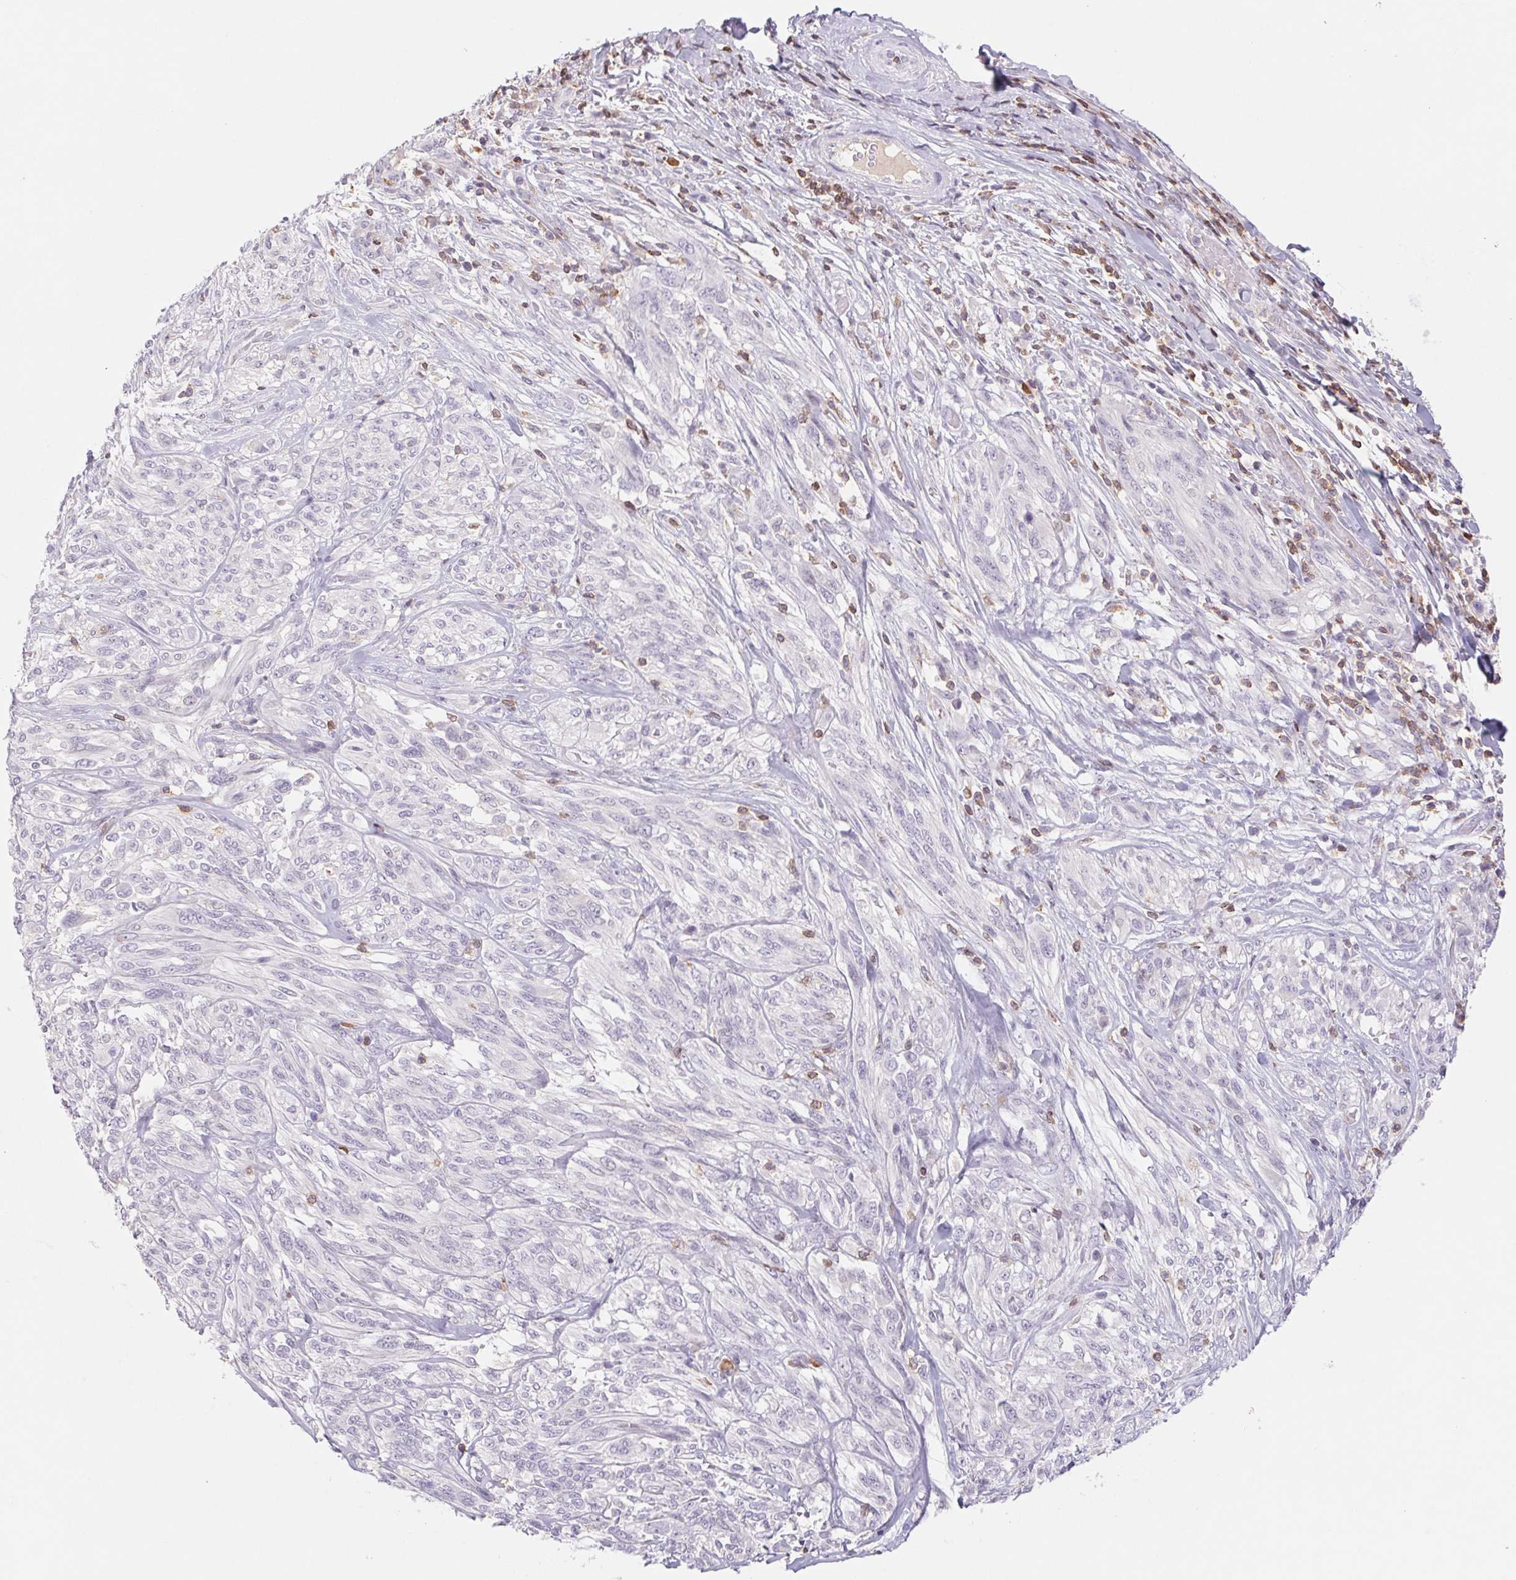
{"staining": {"intensity": "negative", "quantity": "none", "location": "none"}, "tissue": "melanoma", "cell_type": "Tumor cells", "image_type": "cancer", "snomed": [{"axis": "morphology", "description": "Malignant melanoma, NOS"}, {"axis": "topography", "description": "Skin"}], "caption": "Malignant melanoma was stained to show a protein in brown. There is no significant expression in tumor cells. Nuclei are stained in blue.", "gene": "KIF26A", "patient": {"sex": "female", "age": 91}}